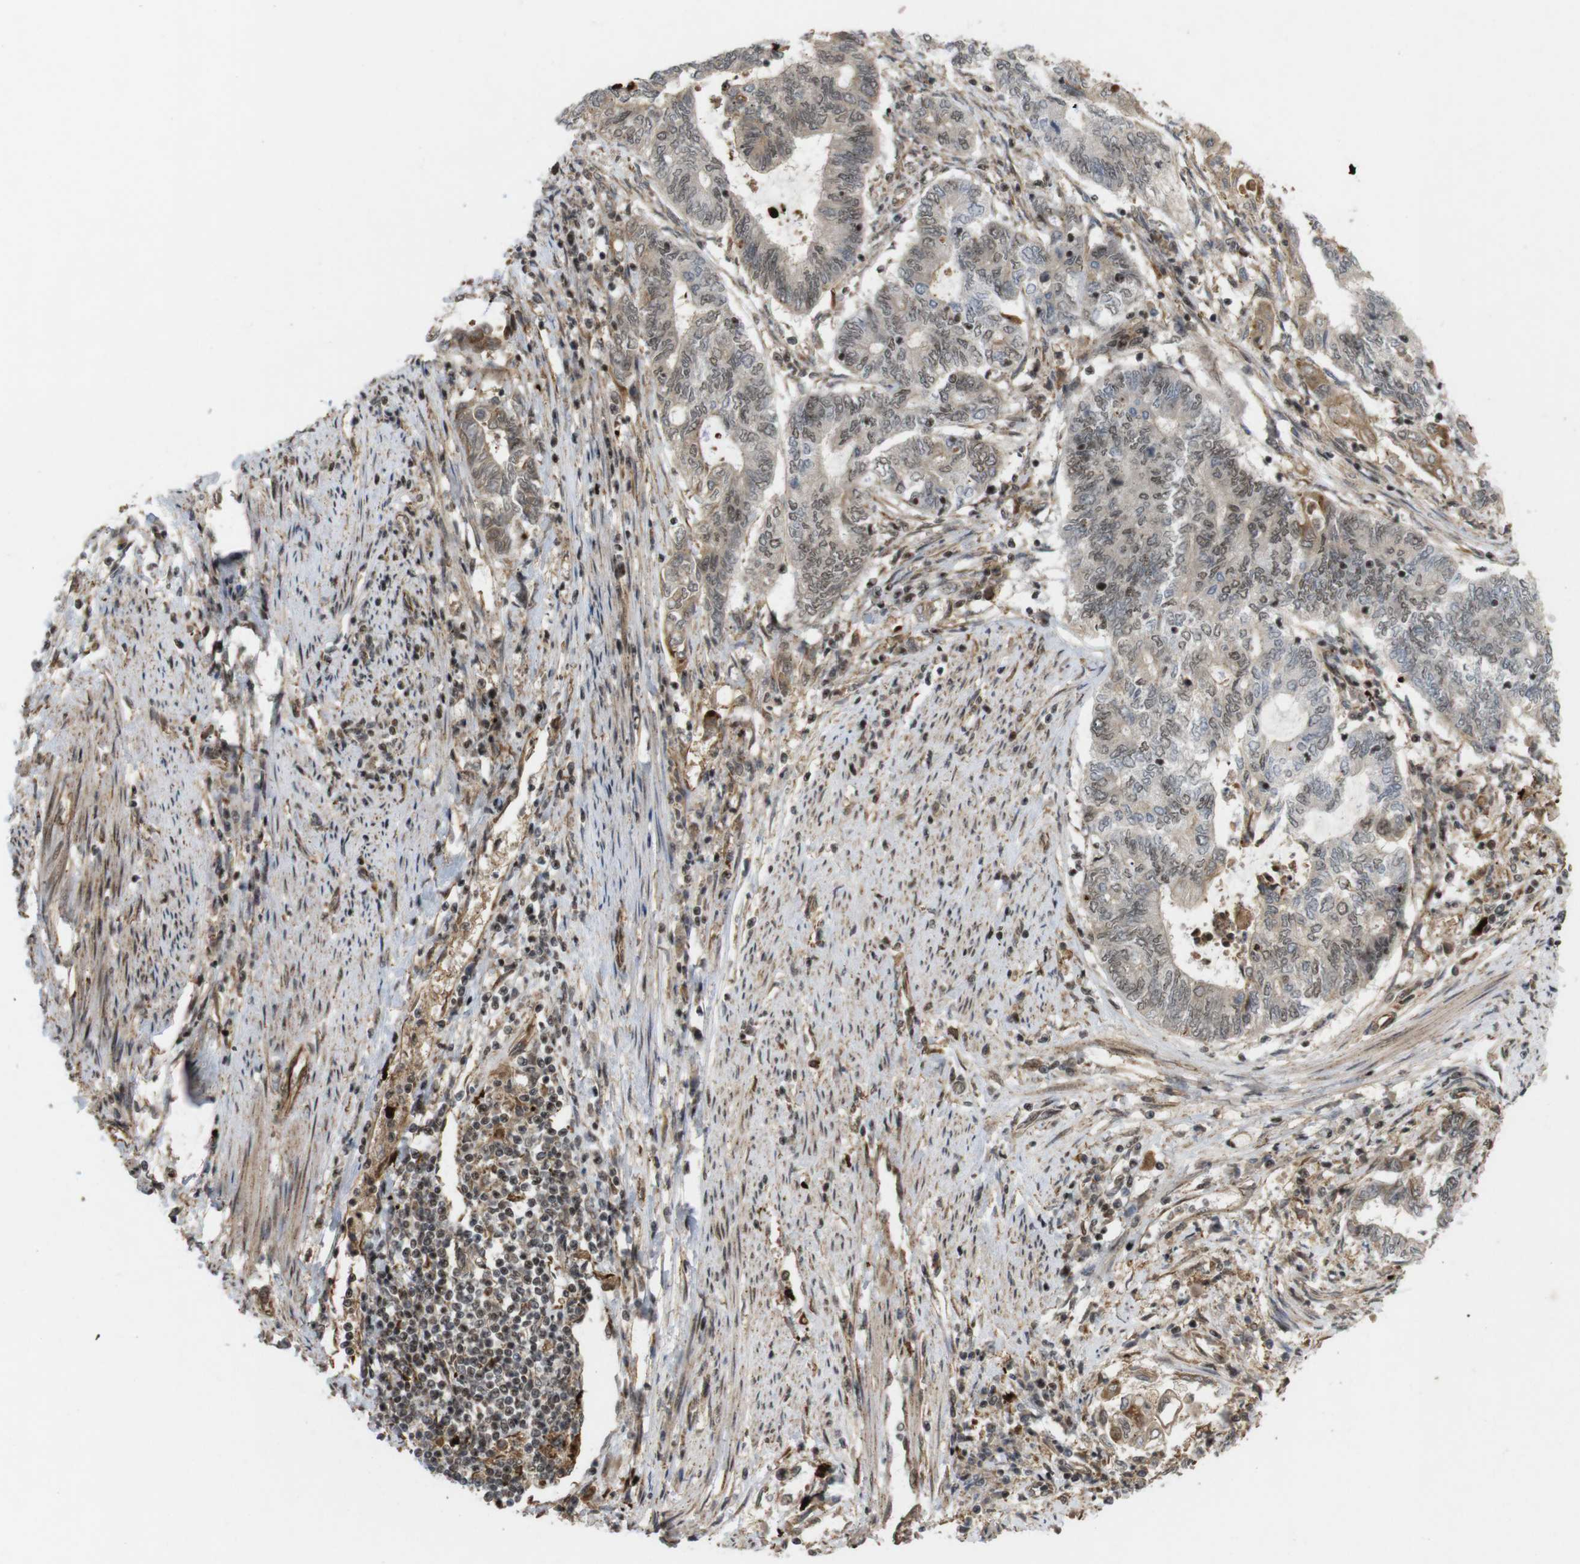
{"staining": {"intensity": "moderate", "quantity": "25%-75%", "location": "nuclear"}, "tissue": "endometrial cancer", "cell_type": "Tumor cells", "image_type": "cancer", "snomed": [{"axis": "morphology", "description": "Adenocarcinoma, NOS"}, {"axis": "topography", "description": "Uterus"}, {"axis": "topography", "description": "Endometrium"}], "caption": "Immunohistochemistry (IHC) of endometrial adenocarcinoma demonstrates medium levels of moderate nuclear expression in about 25%-75% of tumor cells.", "gene": "SP2", "patient": {"sex": "female", "age": 70}}